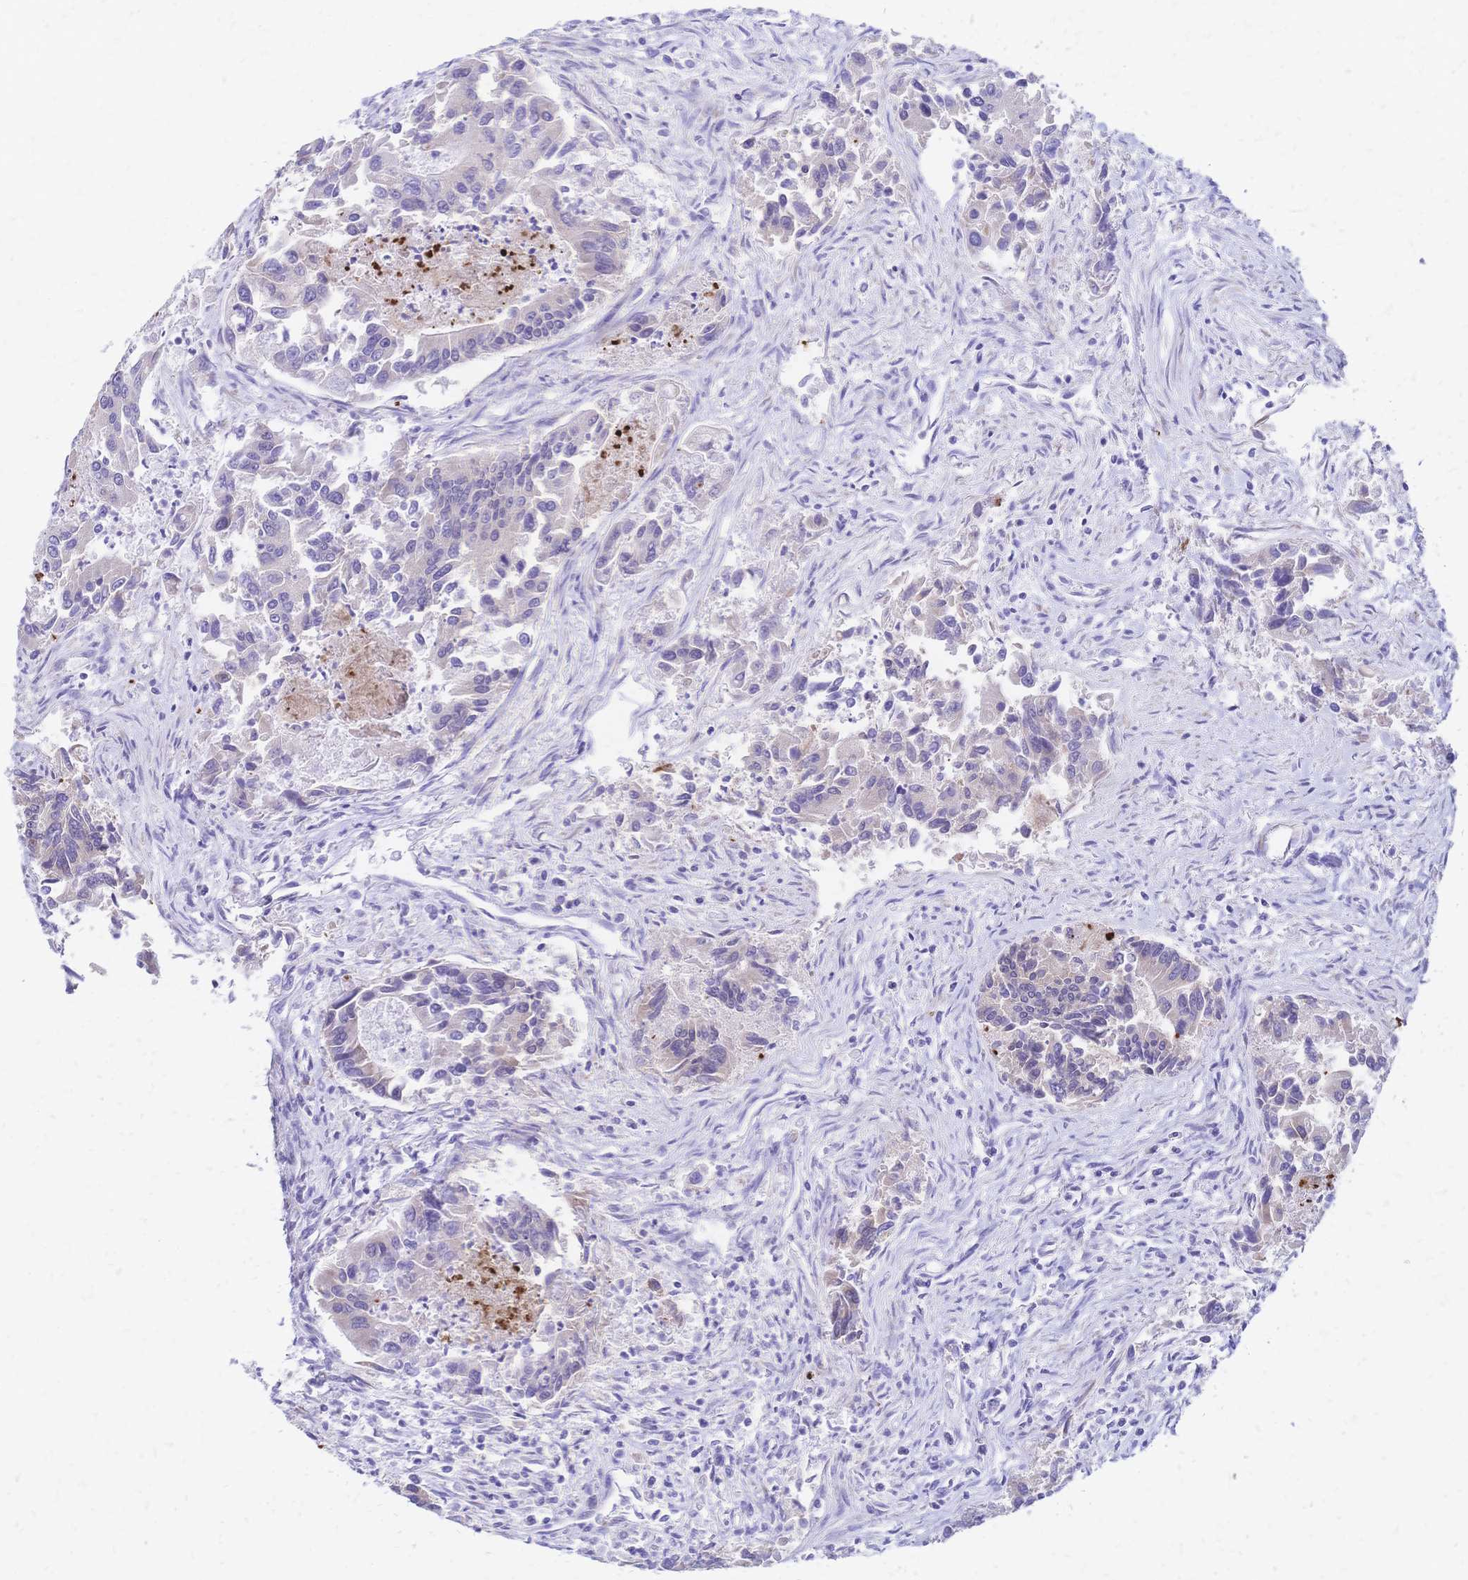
{"staining": {"intensity": "negative", "quantity": "none", "location": "none"}, "tissue": "colorectal cancer", "cell_type": "Tumor cells", "image_type": "cancer", "snomed": [{"axis": "morphology", "description": "Adenocarcinoma, NOS"}, {"axis": "topography", "description": "Colon"}], "caption": "Colorectal cancer was stained to show a protein in brown. There is no significant expression in tumor cells. (DAB (3,3'-diaminobenzidine) immunohistochemistry with hematoxylin counter stain).", "gene": "GRB7", "patient": {"sex": "female", "age": 67}}